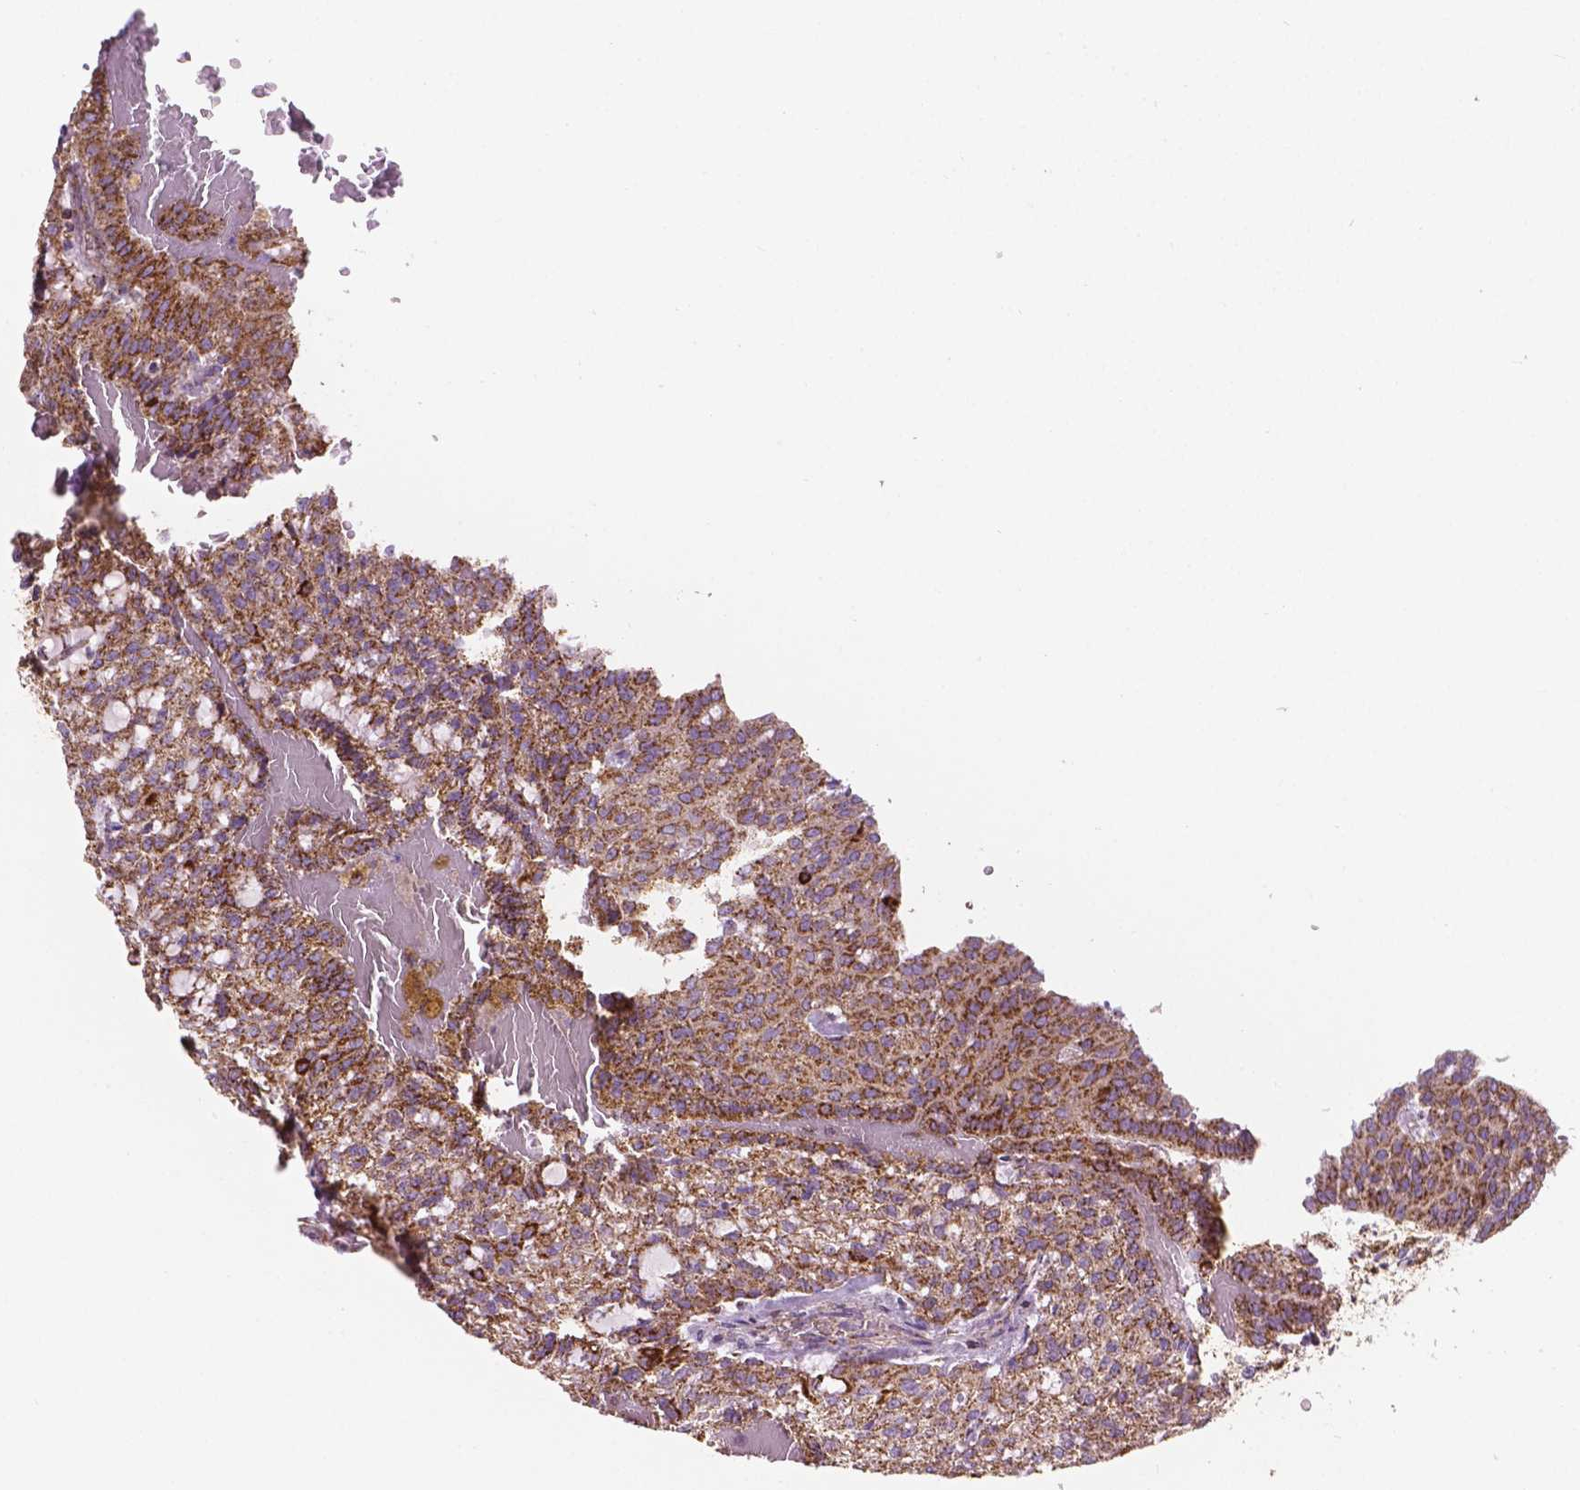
{"staining": {"intensity": "strong", "quantity": ">75%", "location": "cytoplasmic/membranous"}, "tissue": "renal cancer", "cell_type": "Tumor cells", "image_type": "cancer", "snomed": [{"axis": "morphology", "description": "Adenocarcinoma, NOS"}, {"axis": "topography", "description": "Kidney"}], "caption": "The image displays a brown stain indicating the presence of a protein in the cytoplasmic/membranous of tumor cells in adenocarcinoma (renal). Nuclei are stained in blue.", "gene": "PIBF1", "patient": {"sex": "male", "age": 63}}